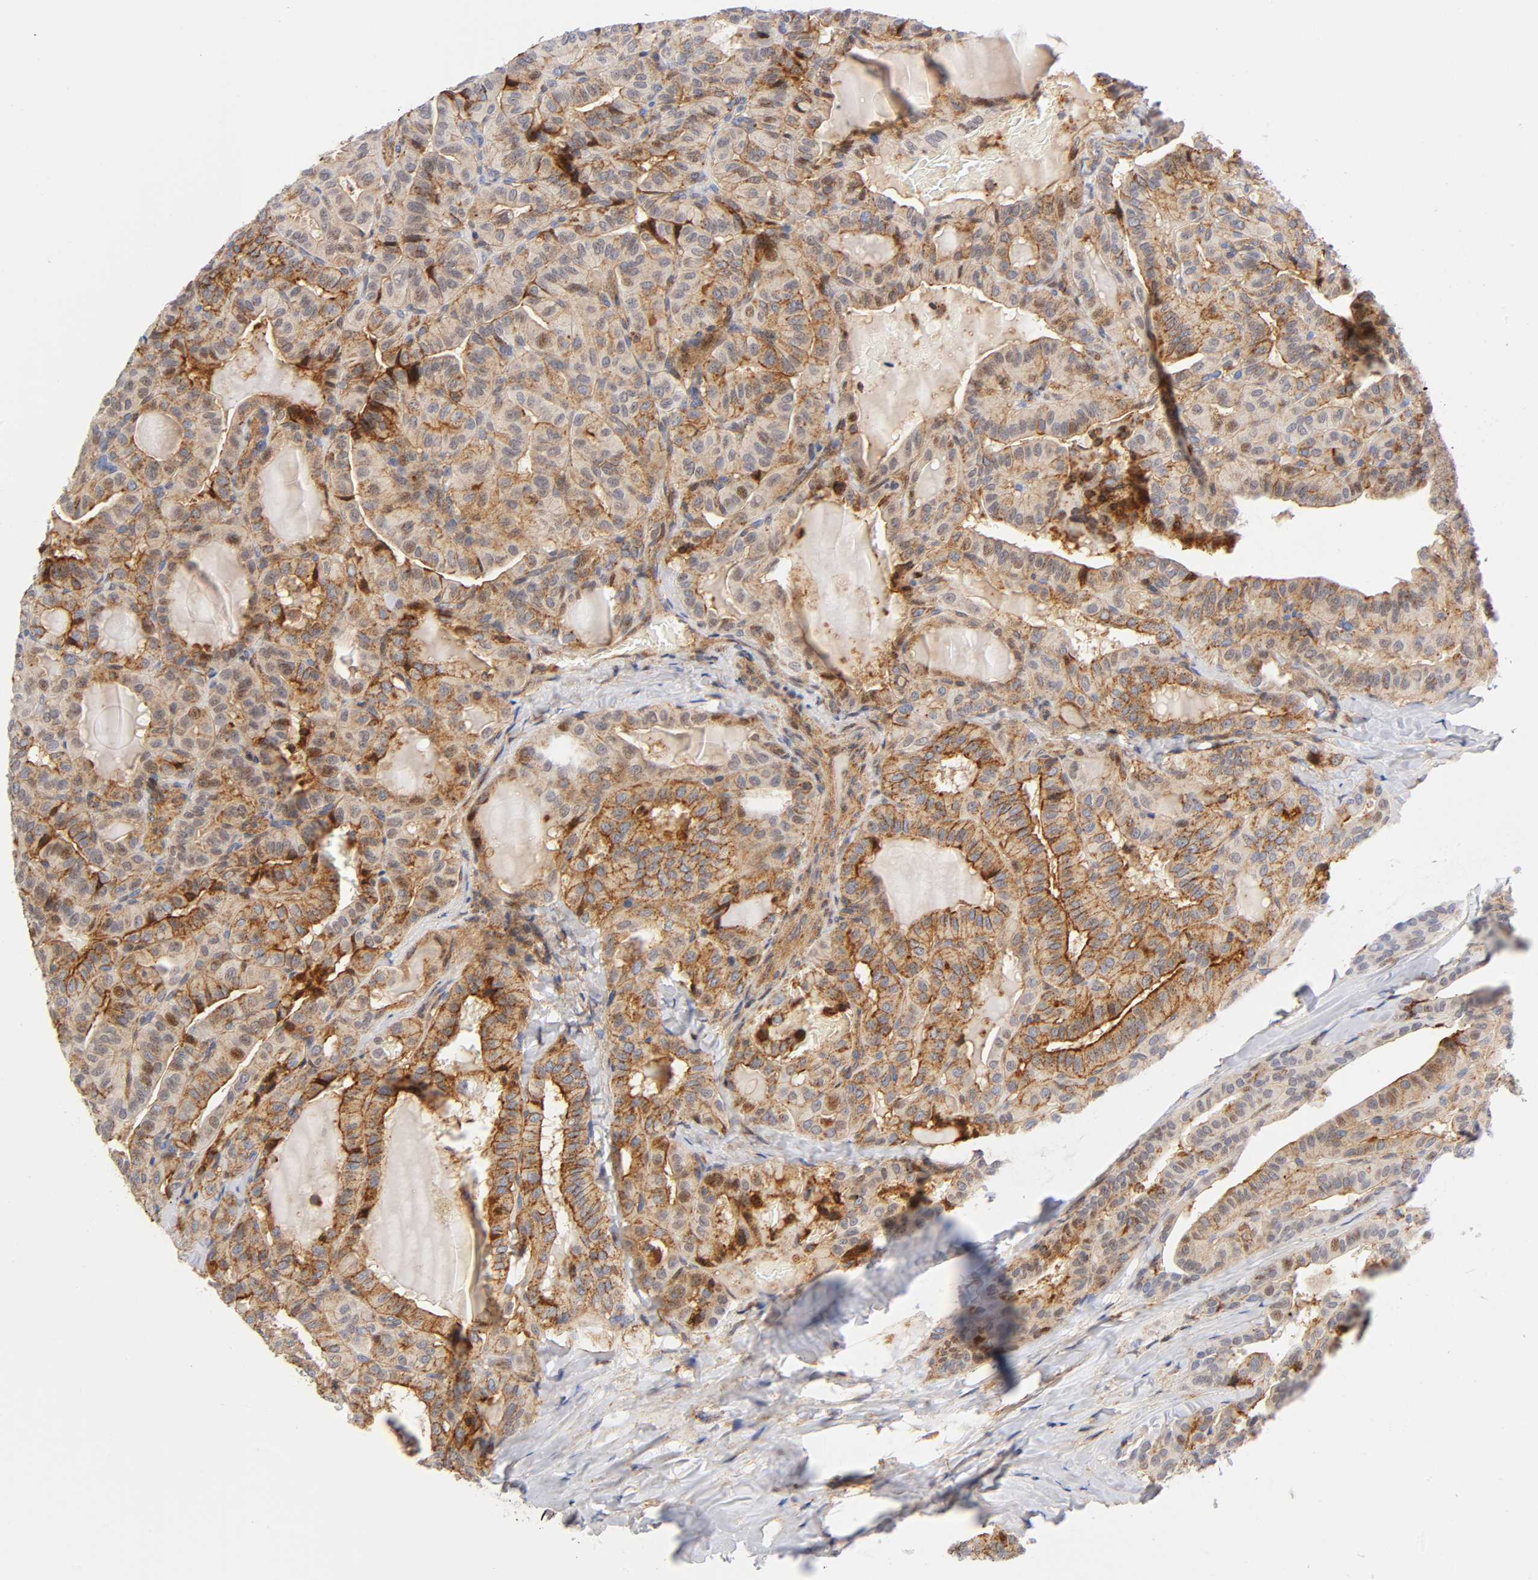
{"staining": {"intensity": "moderate", "quantity": ">75%", "location": "cytoplasmic/membranous,nuclear"}, "tissue": "thyroid cancer", "cell_type": "Tumor cells", "image_type": "cancer", "snomed": [{"axis": "morphology", "description": "Papillary adenocarcinoma, NOS"}, {"axis": "topography", "description": "Thyroid gland"}], "caption": "Thyroid papillary adenocarcinoma was stained to show a protein in brown. There is medium levels of moderate cytoplasmic/membranous and nuclear positivity in approximately >75% of tumor cells.", "gene": "ANXA7", "patient": {"sex": "male", "age": 77}}